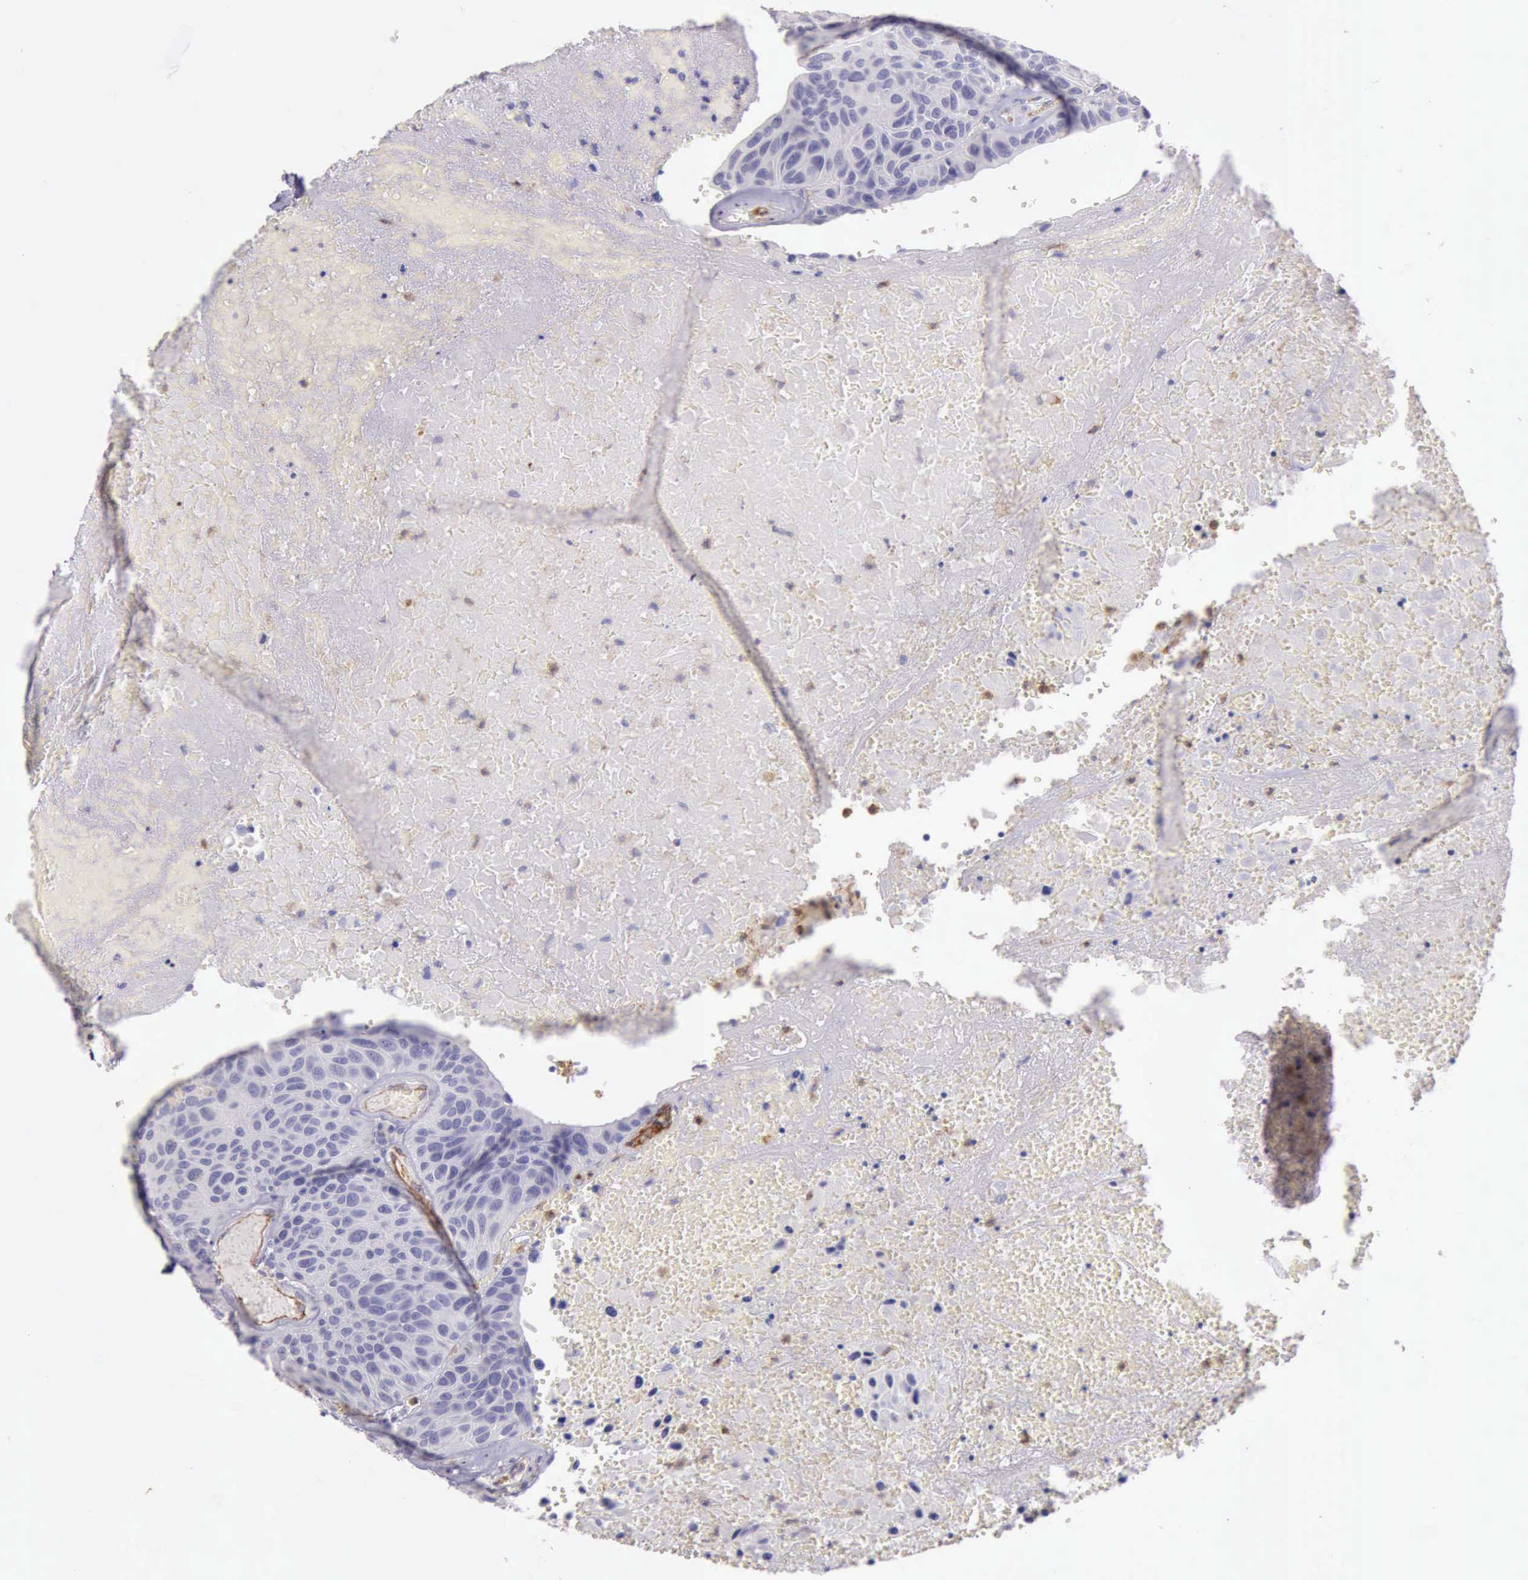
{"staining": {"intensity": "negative", "quantity": "none", "location": "none"}, "tissue": "urothelial cancer", "cell_type": "Tumor cells", "image_type": "cancer", "snomed": [{"axis": "morphology", "description": "Urothelial carcinoma, High grade"}, {"axis": "topography", "description": "Urinary bladder"}], "caption": "The image exhibits no significant staining in tumor cells of urothelial cancer.", "gene": "TCEANC", "patient": {"sex": "male", "age": 66}}